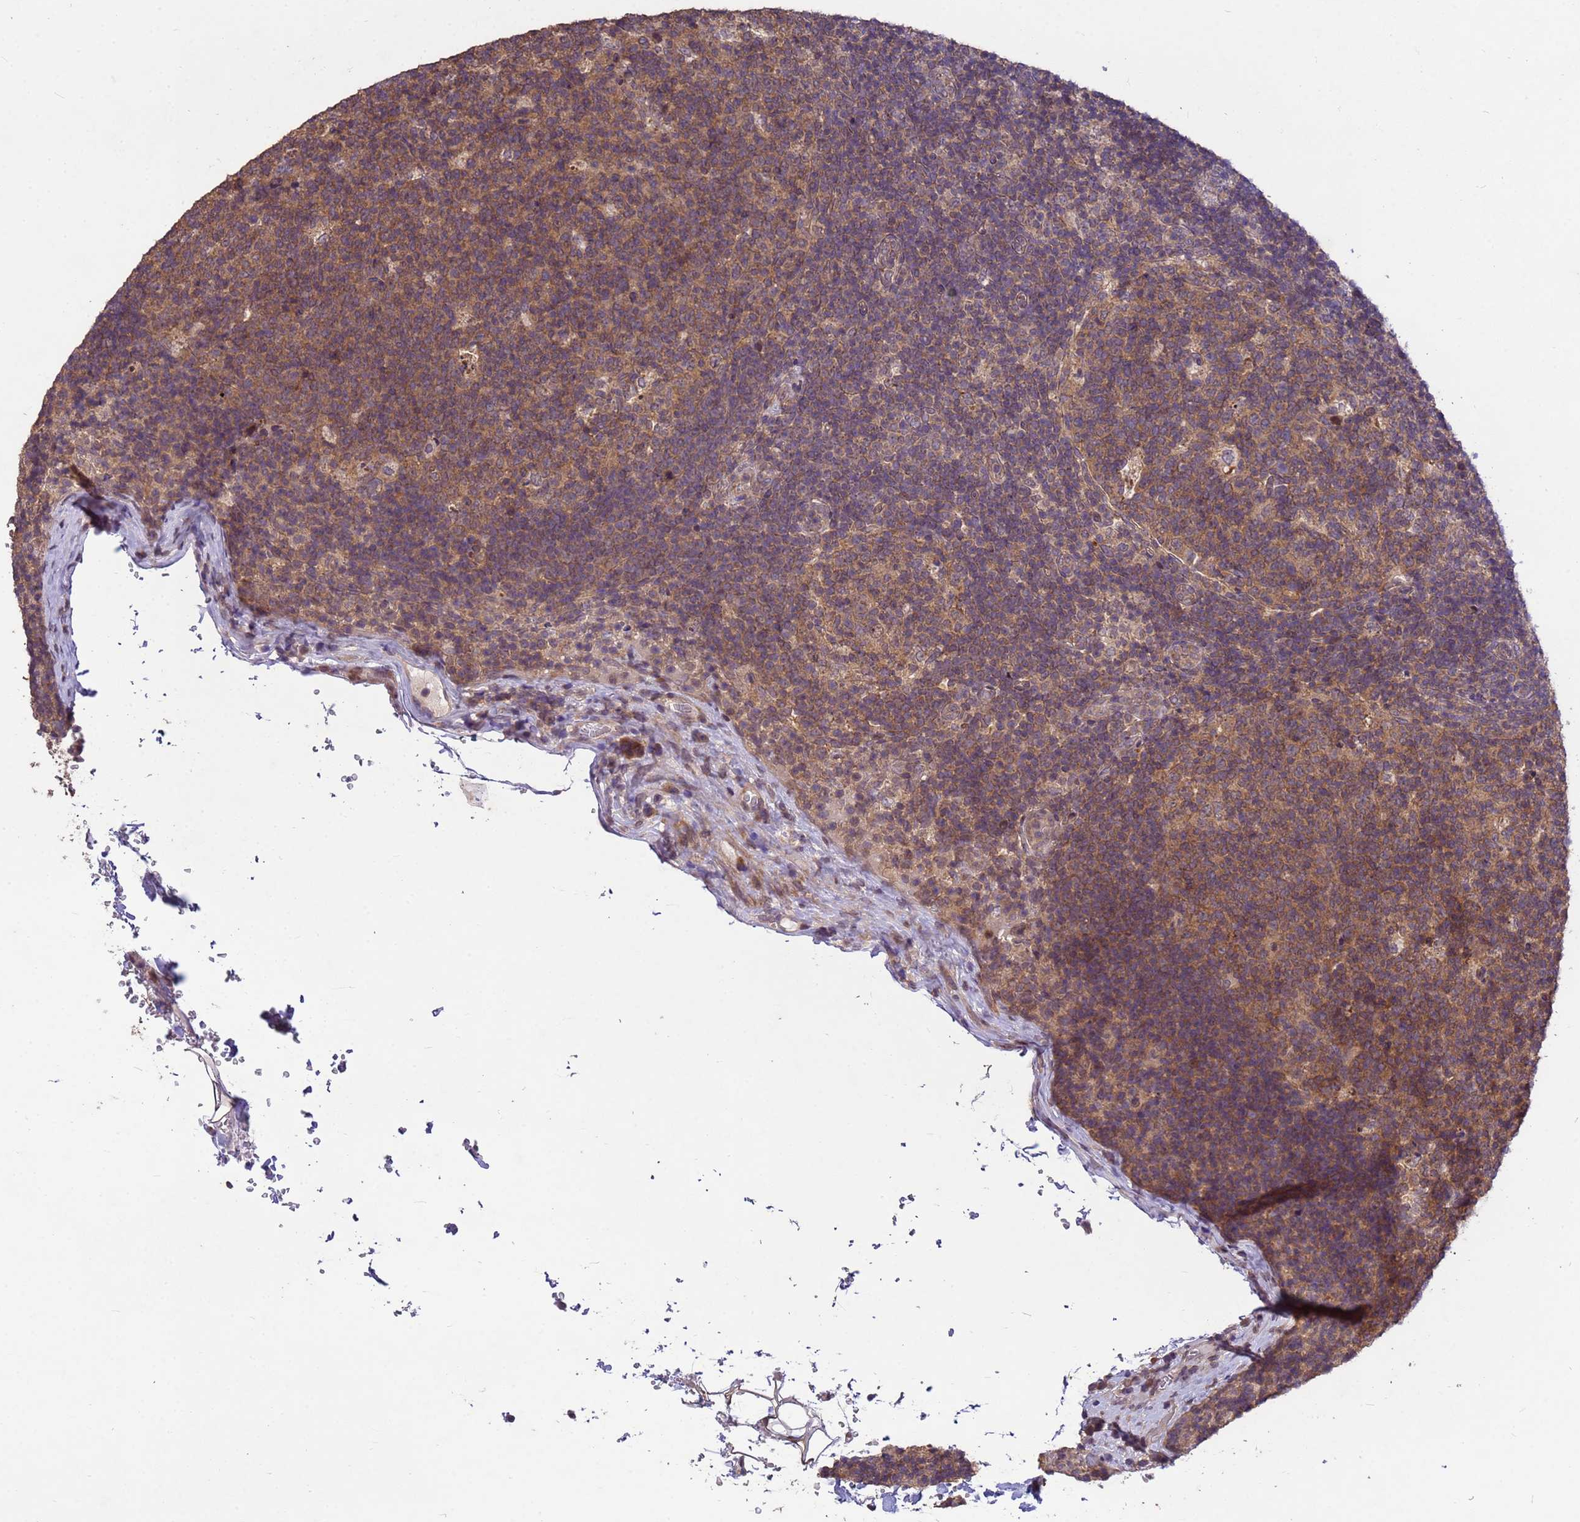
{"staining": {"intensity": "moderate", "quantity": ">75%", "location": "cytoplasmic/membranous"}, "tissue": "lymph node", "cell_type": "Germinal center cells", "image_type": "normal", "snomed": [{"axis": "morphology", "description": "Normal tissue, NOS"}, {"axis": "topography", "description": "Lymph node"}], "caption": "This image demonstrates unremarkable lymph node stained with immunohistochemistry (IHC) to label a protein in brown. The cytoplasmic/membranous of germinal center cells show moderate positivity for the protein. Nuclei are counter-stained blue.", "gene": "PPP2CA", "patient": {"sex": "female", "age": 31}}